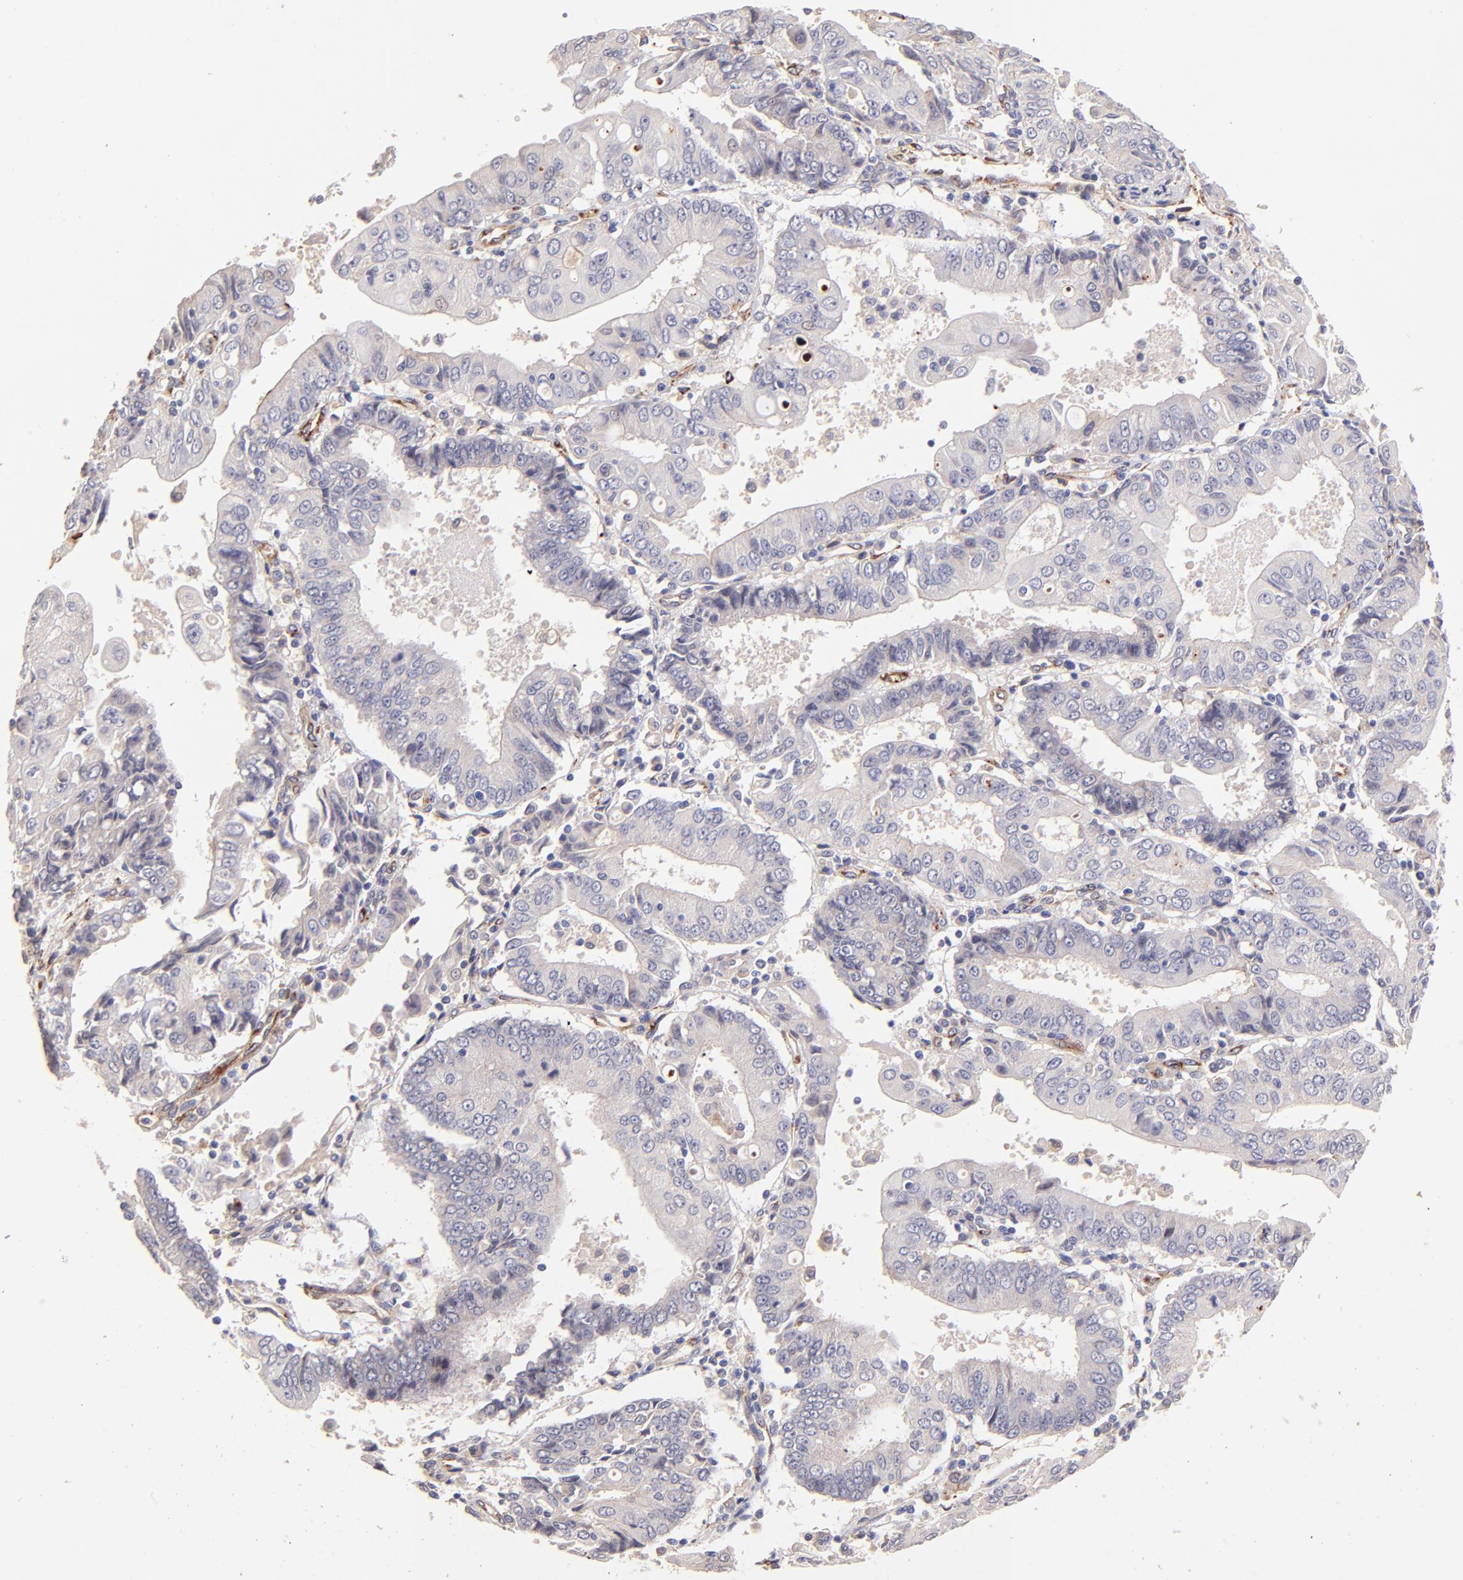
{"staining": {"intensity": "negative", "quantity": "none", "location": "none"}, "tissue": "endometrial cancer", "cell_type": "Tumor cells", "image_type": "cancer", "snomed": [{"axis": "morphology", "description": "Adenocarcinoma, NOS"}, {"axis": "topography", "description": "Endometrium"}], "caption": "There is no significant expression in tumor cells of adenocarcinoma (endometrial).", "gene": "SPARC", "patient": {"sex": "female", "age": 75}}